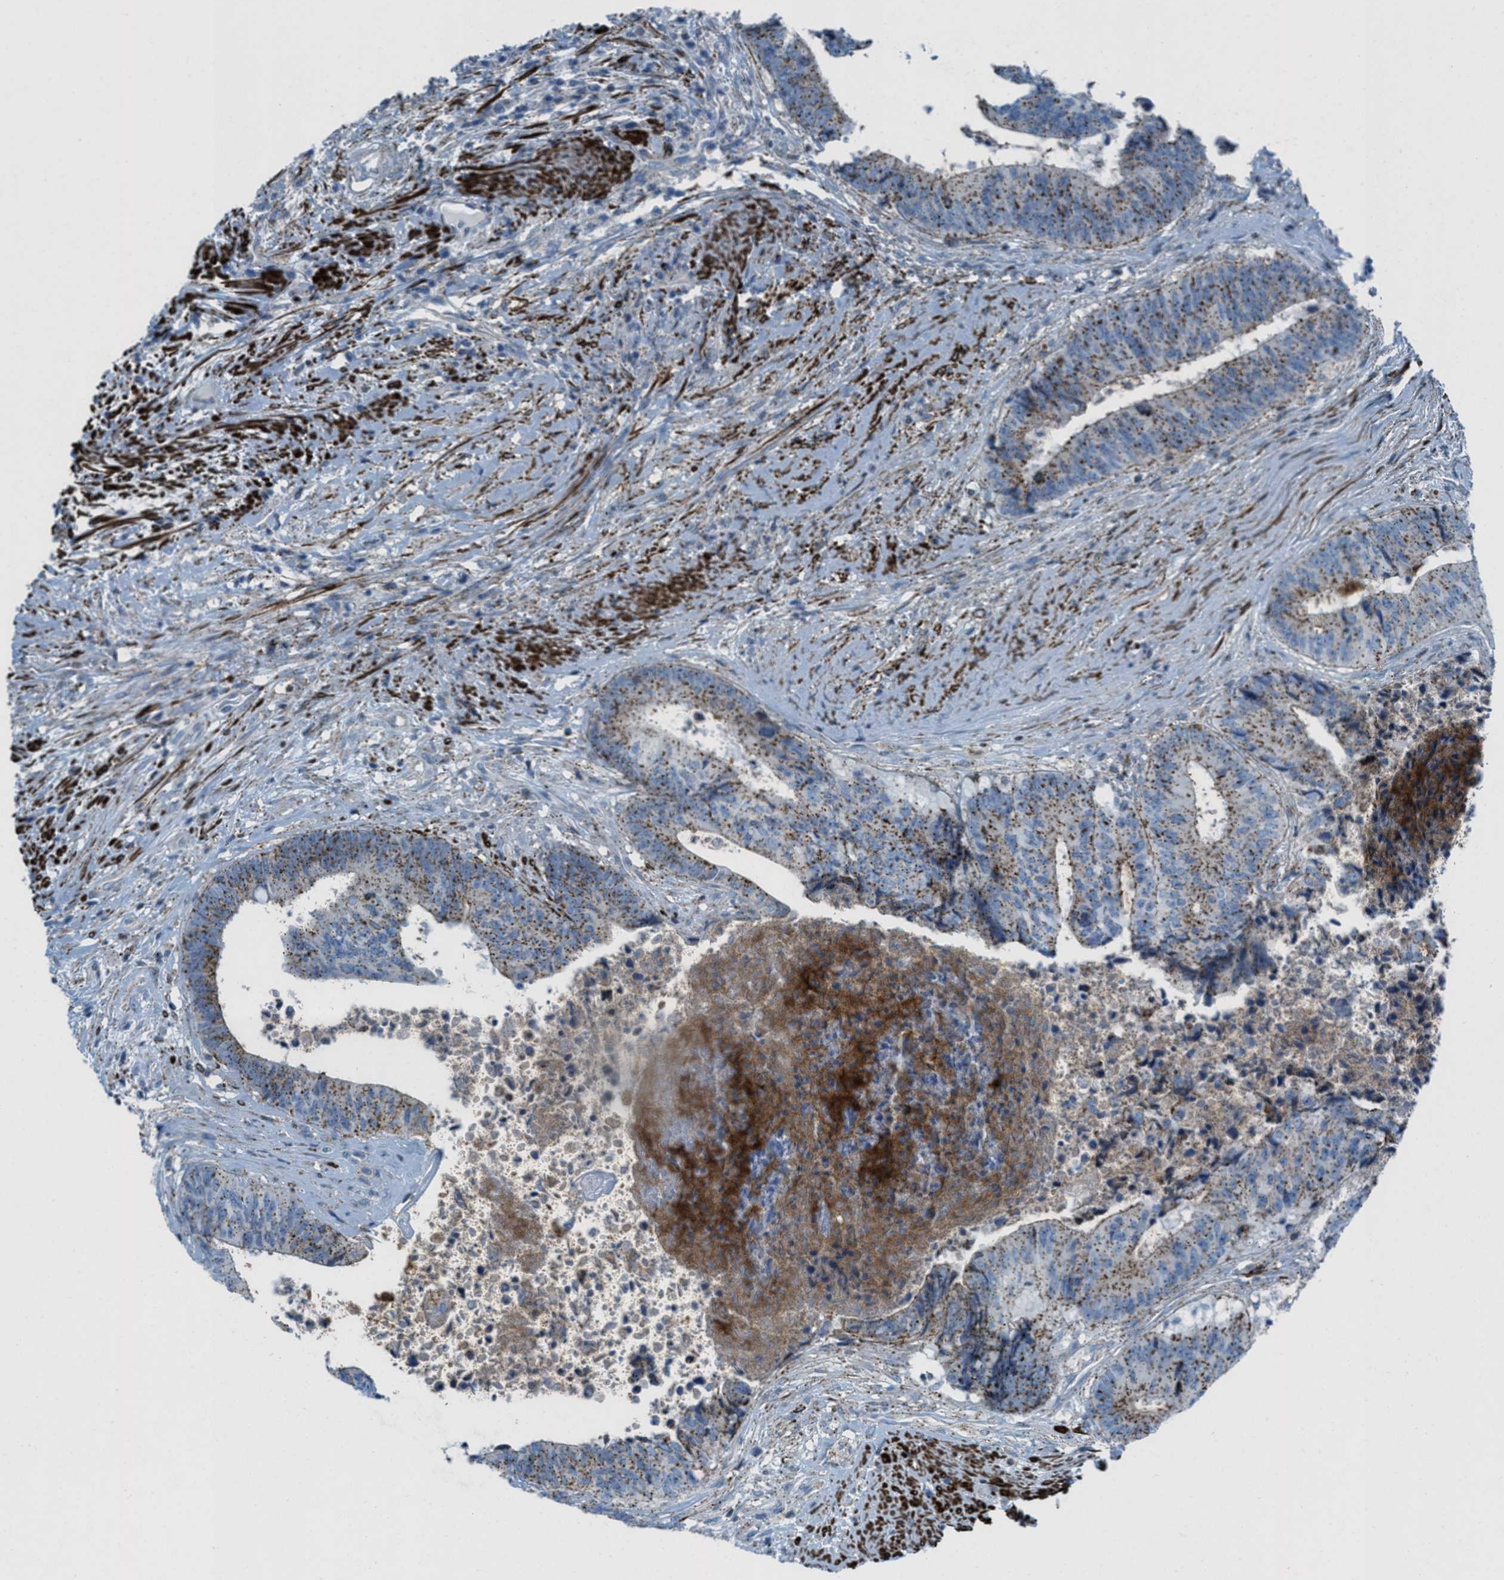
{"staining": {"intensity": "moderate", "quantity": ">75%", "location": "cytoplasmic/membranous"}, "tissue": "colorectal cancer", "cell_type": "Tumor cells", "image_type": "cancer", "snomed": [{"axis": "morphology", "description": "Adenocarcinoma, NOS"}, {"axis": "topography", "description": "Rectum"}], "caption": "Colorectal cancer tissue displays moderate cytoplasmic/membranous staining in approximately >75% of tumor cells, visualized by immunohistochemistry.", "gene": "MFSD13A", "patient": {"sex": "male", "age": 72}}